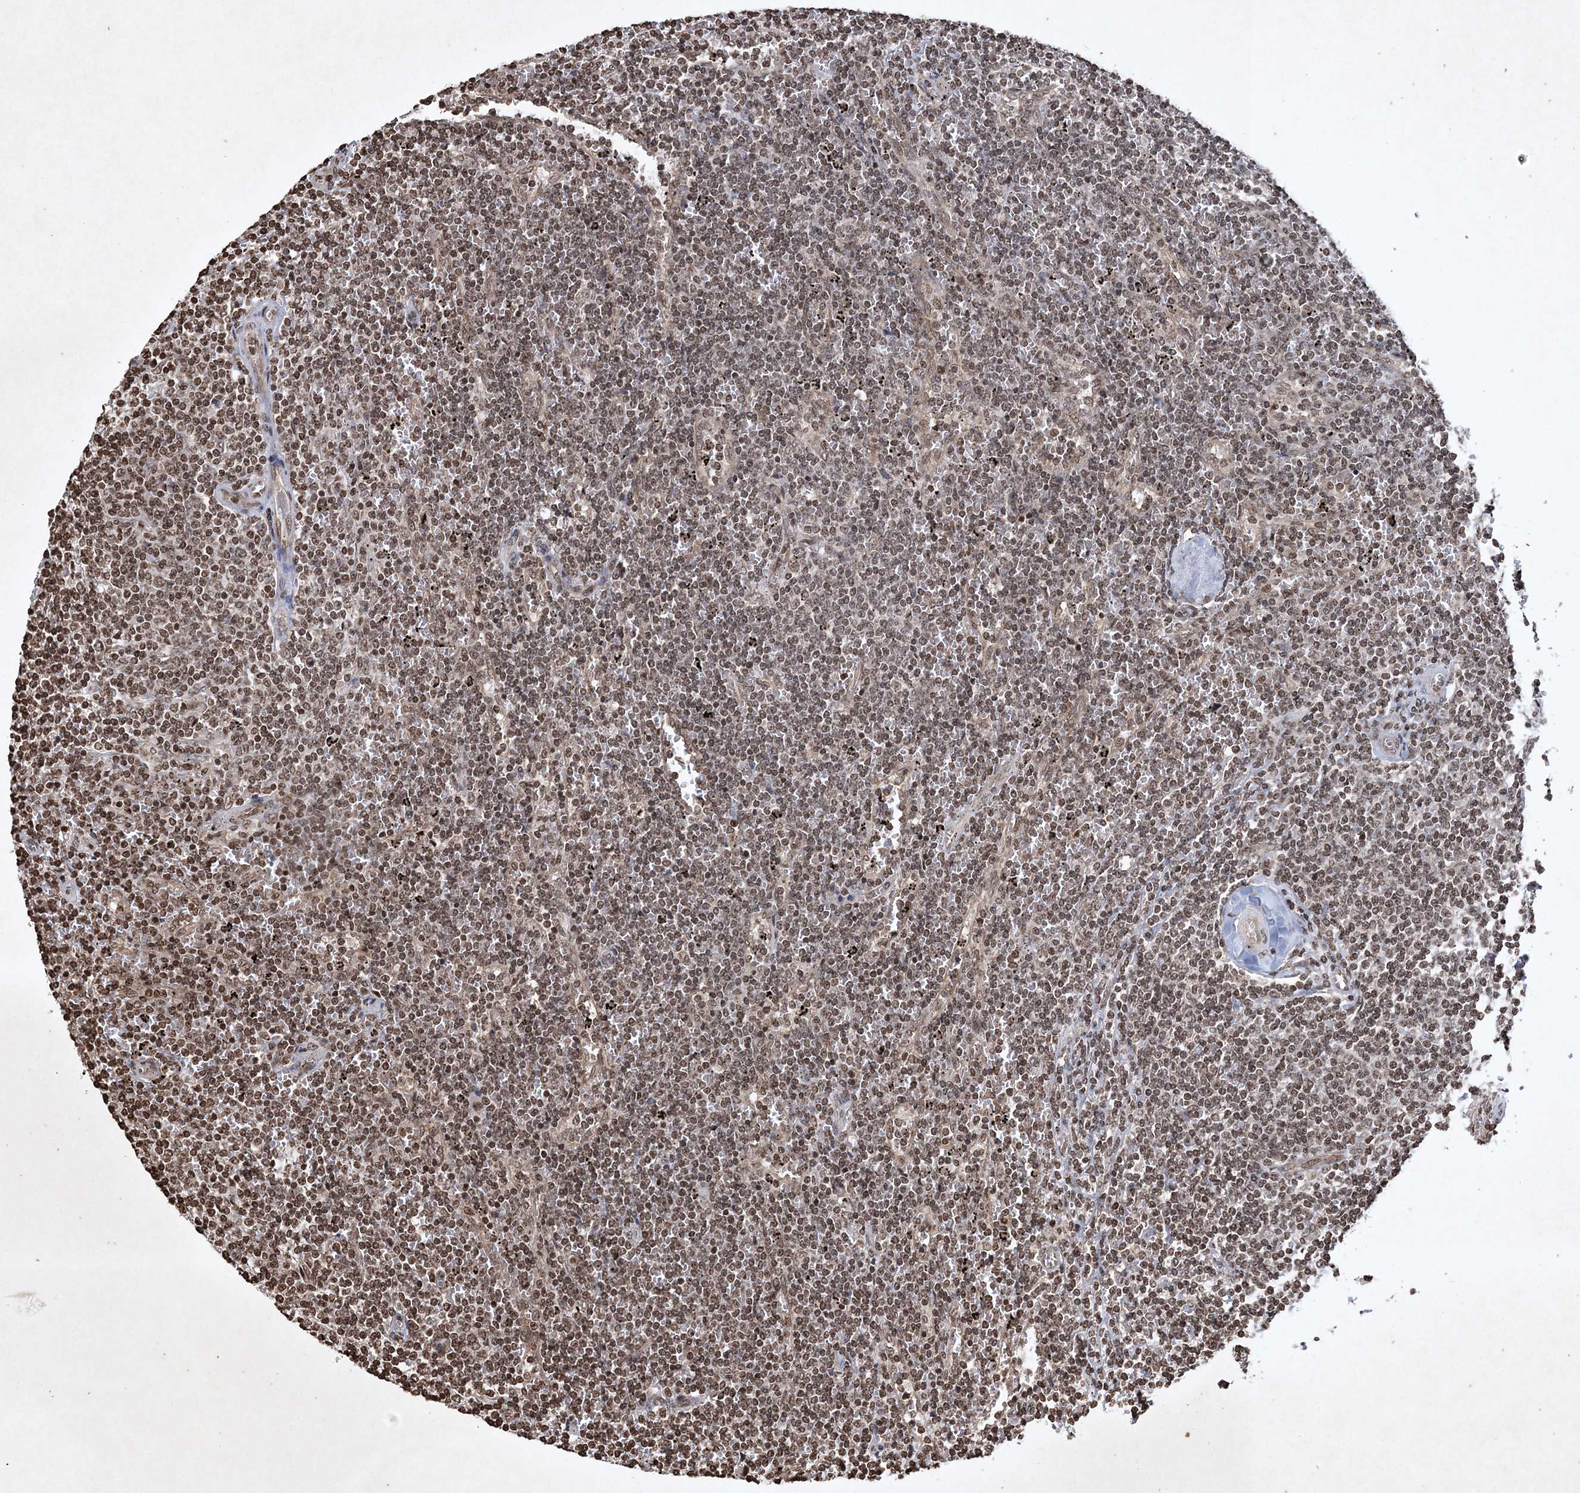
{"staining": {"intensity": "moderate", "quantity": ">75%", "location": "nuclear"}, "tissue": "lymphoma", "cell_type": "Tumor cells", "image_type": "cancer", "snomed": [{"axis": "morphology", "description": "Malignant lymphoma, non-Hodgkin's type, Low grade"}, {"axis": "topography", "description": "Spleen"}], "caption": "DAB immunohistochemical staining of lymphoma reveals moderate nuclear protein expression in about >75% of tumor cells.", "gene": "NEDD9", "patient": {"sex": "female", "age": 50}}